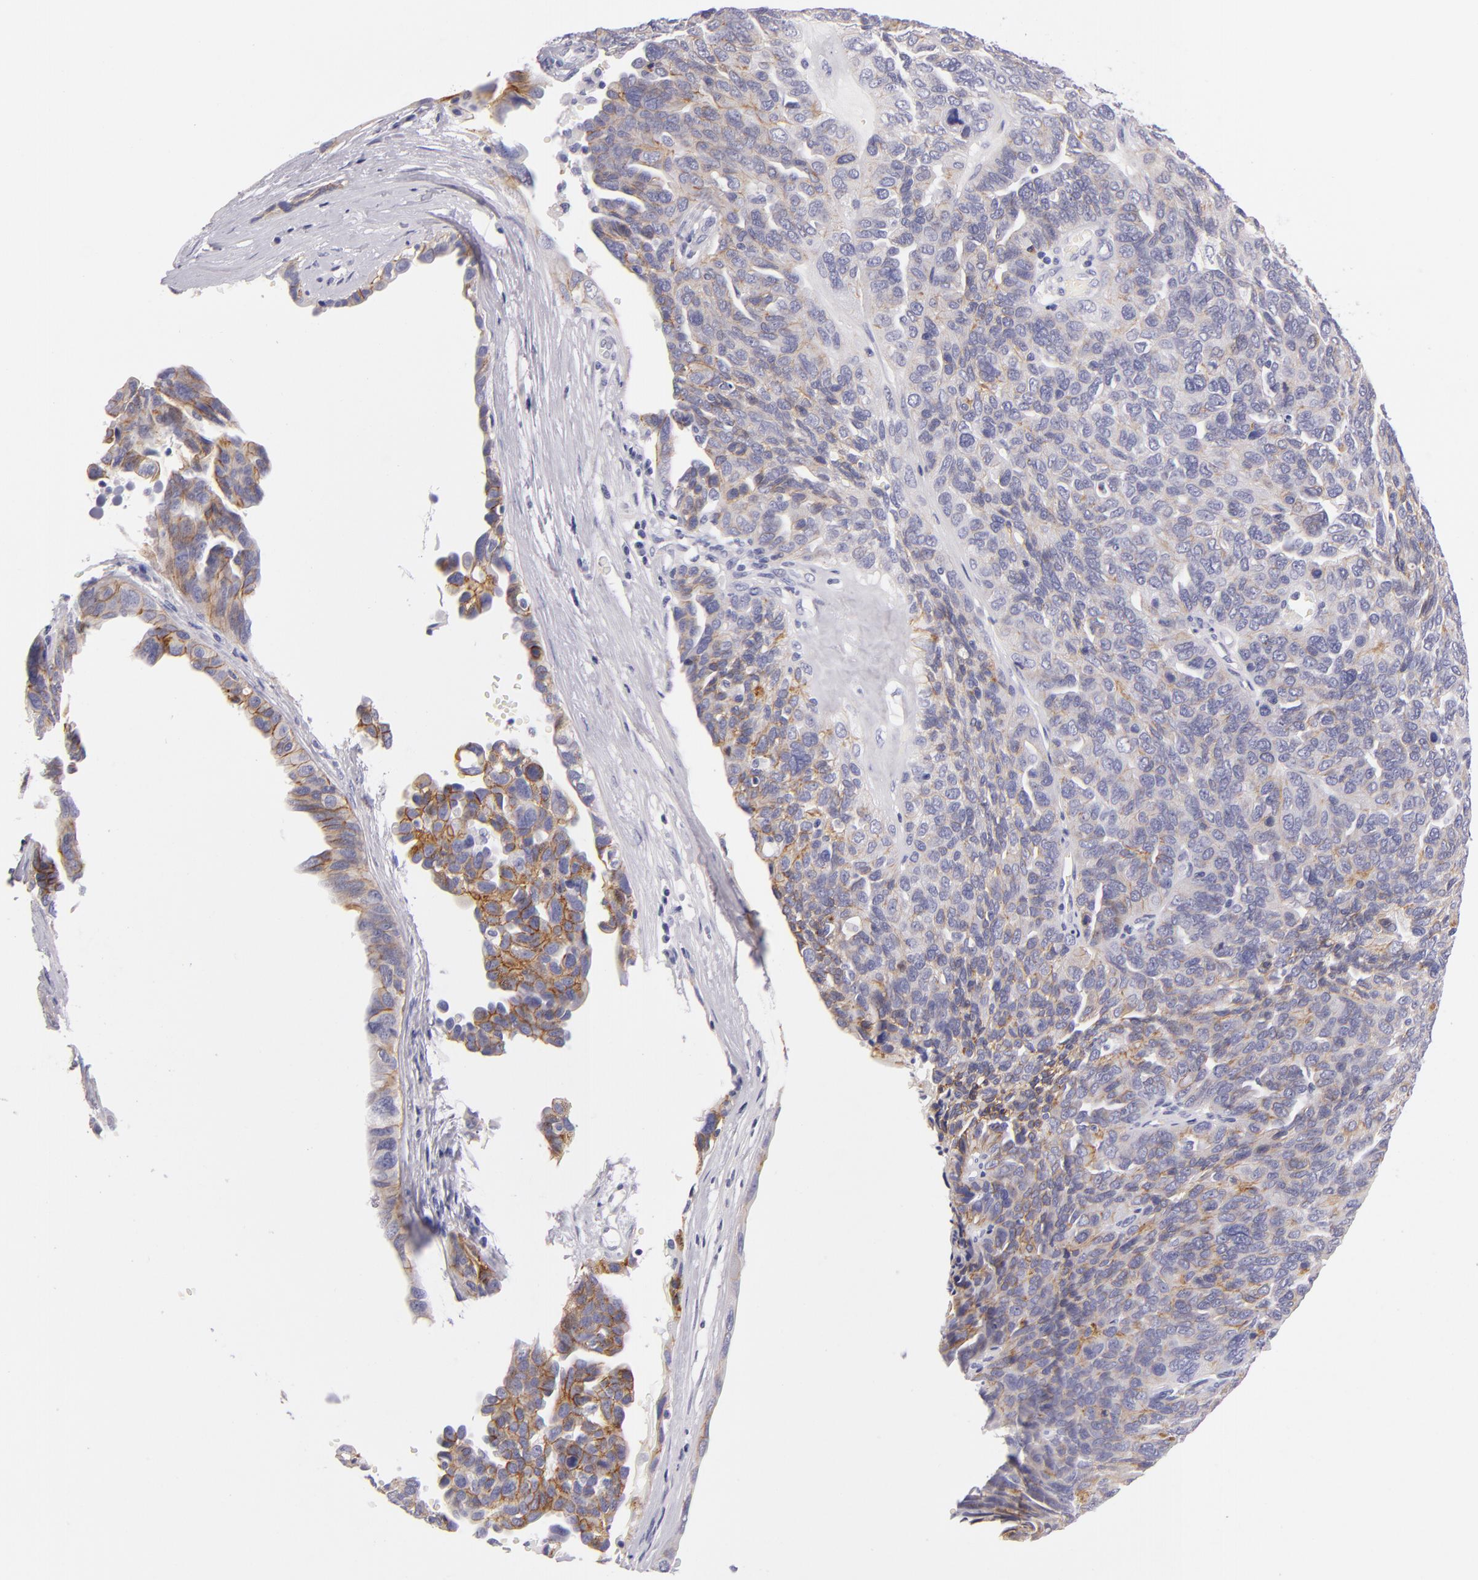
{"staining": {"intensity": "weak", "quantity": "<25%", "location": "cytoplasmic/membranous"}, "tissue": "ovarian cancer", "cell_type": "Tumor cells", "image_type": "cancer", "snomed": [{"axis": "morphology", "description": "Cystadenocarcinoma, serous, NOS"}, {"axis": "topography", "description": "Ovary"}], "caption": "Photomicrograph shows no significant protein expression in tumor cells of serous cystadenocarcinoma (ovarian).", "gene": "CDH3", "patient": {"sex": "female", "age": 64}}